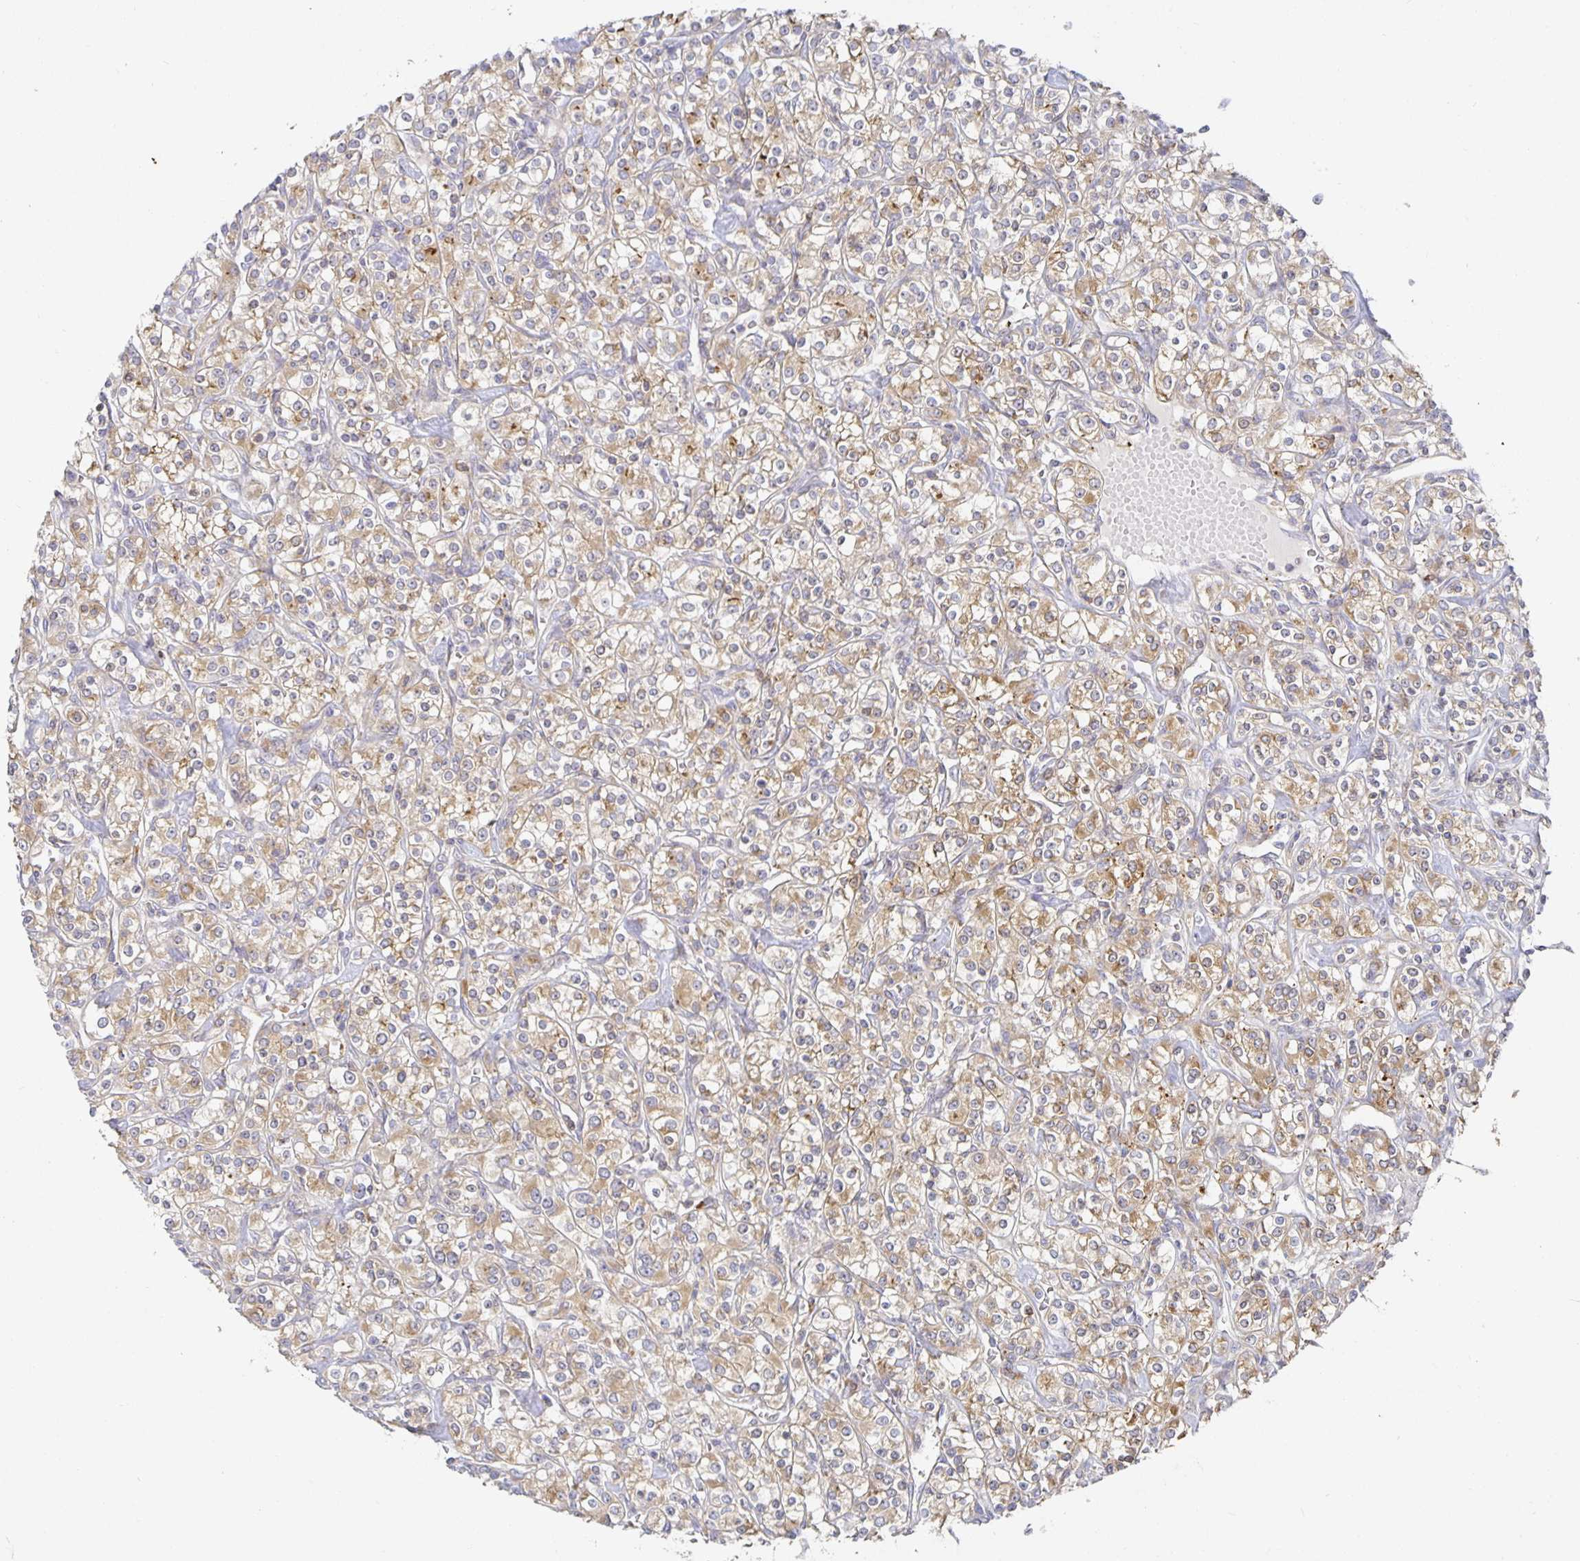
{"staining": {"intensity": "weak", "quantity": ">75%", "location": "cytoplasmic/membranous"}, "tissue": "renal cancer", "cell_type": "Tumor cells", "image_type": "cancer", "snomed": [{"axis": "morphology", "description": "Adenocarcinoma, NOS"}, {"axis": "topography", "description": "Kidney"}], "caption": "Adenocarcinoma (renal) tissue reveals weak cytoplasmic/membranous staining in approximately >75% of tumor cells, visualized by immunohistochemistry.", "gene": "NOMO1", "patient": {"sex": "male", "age": 77}}